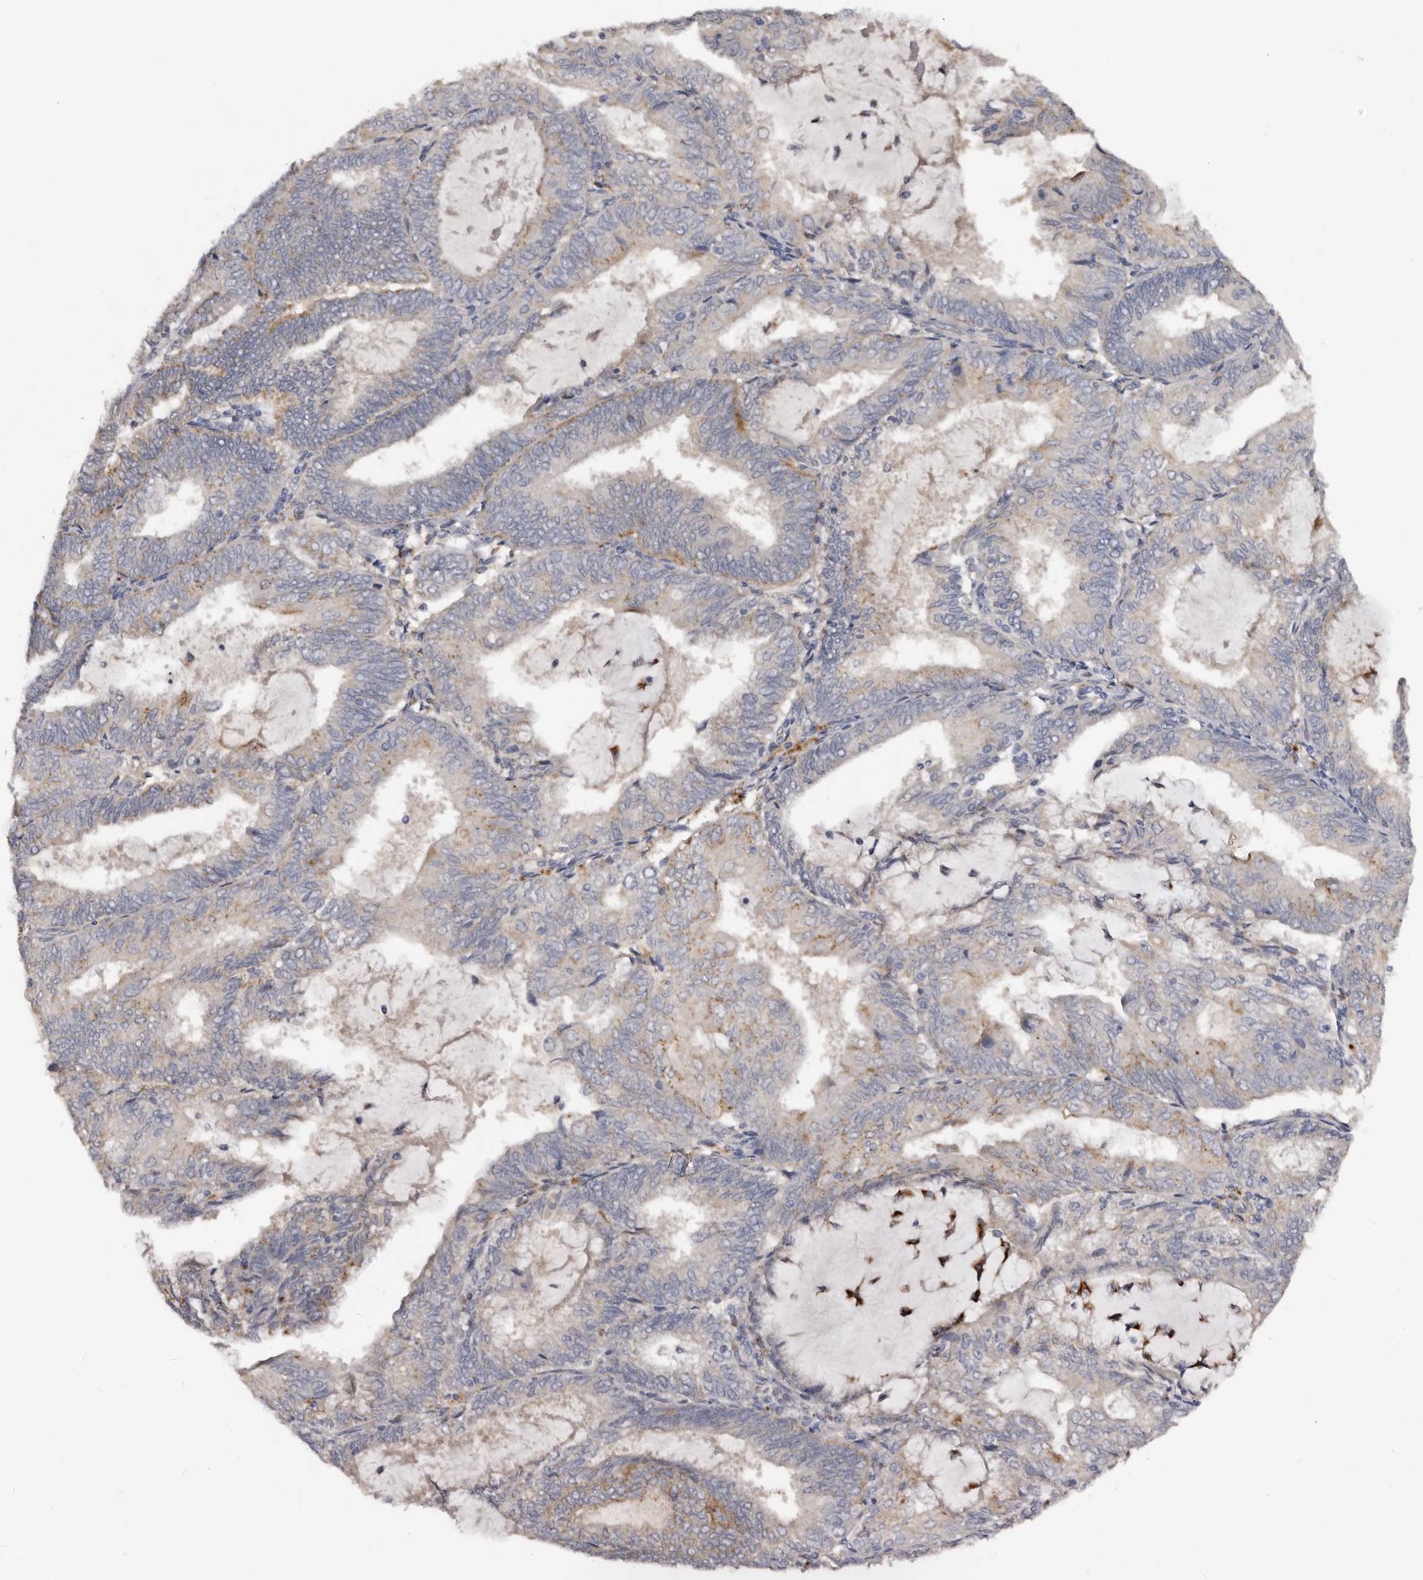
{"staining": {"intensity": "weak", "quantity": "25%-75%", "location": "cytoplasmic/membranous"}, "tissue": "endometrial cancer", "cell_type": "Tumor cells", "image_type": "cancer", "snomed": [{"axis": "morphology", "description": "Adenocarcinoma, NOS"}, {"axis": "topography", "description": "Endometrium"}], "caption": "Adenocarcinoma (endometrial) stained for a protein (brown) demonstrates weak cytoplasmic/membranous positive positivity in about 25%-75% of tumor cells.", "gene": "DAP", "patient": {"sex": "female", "age": 81}}